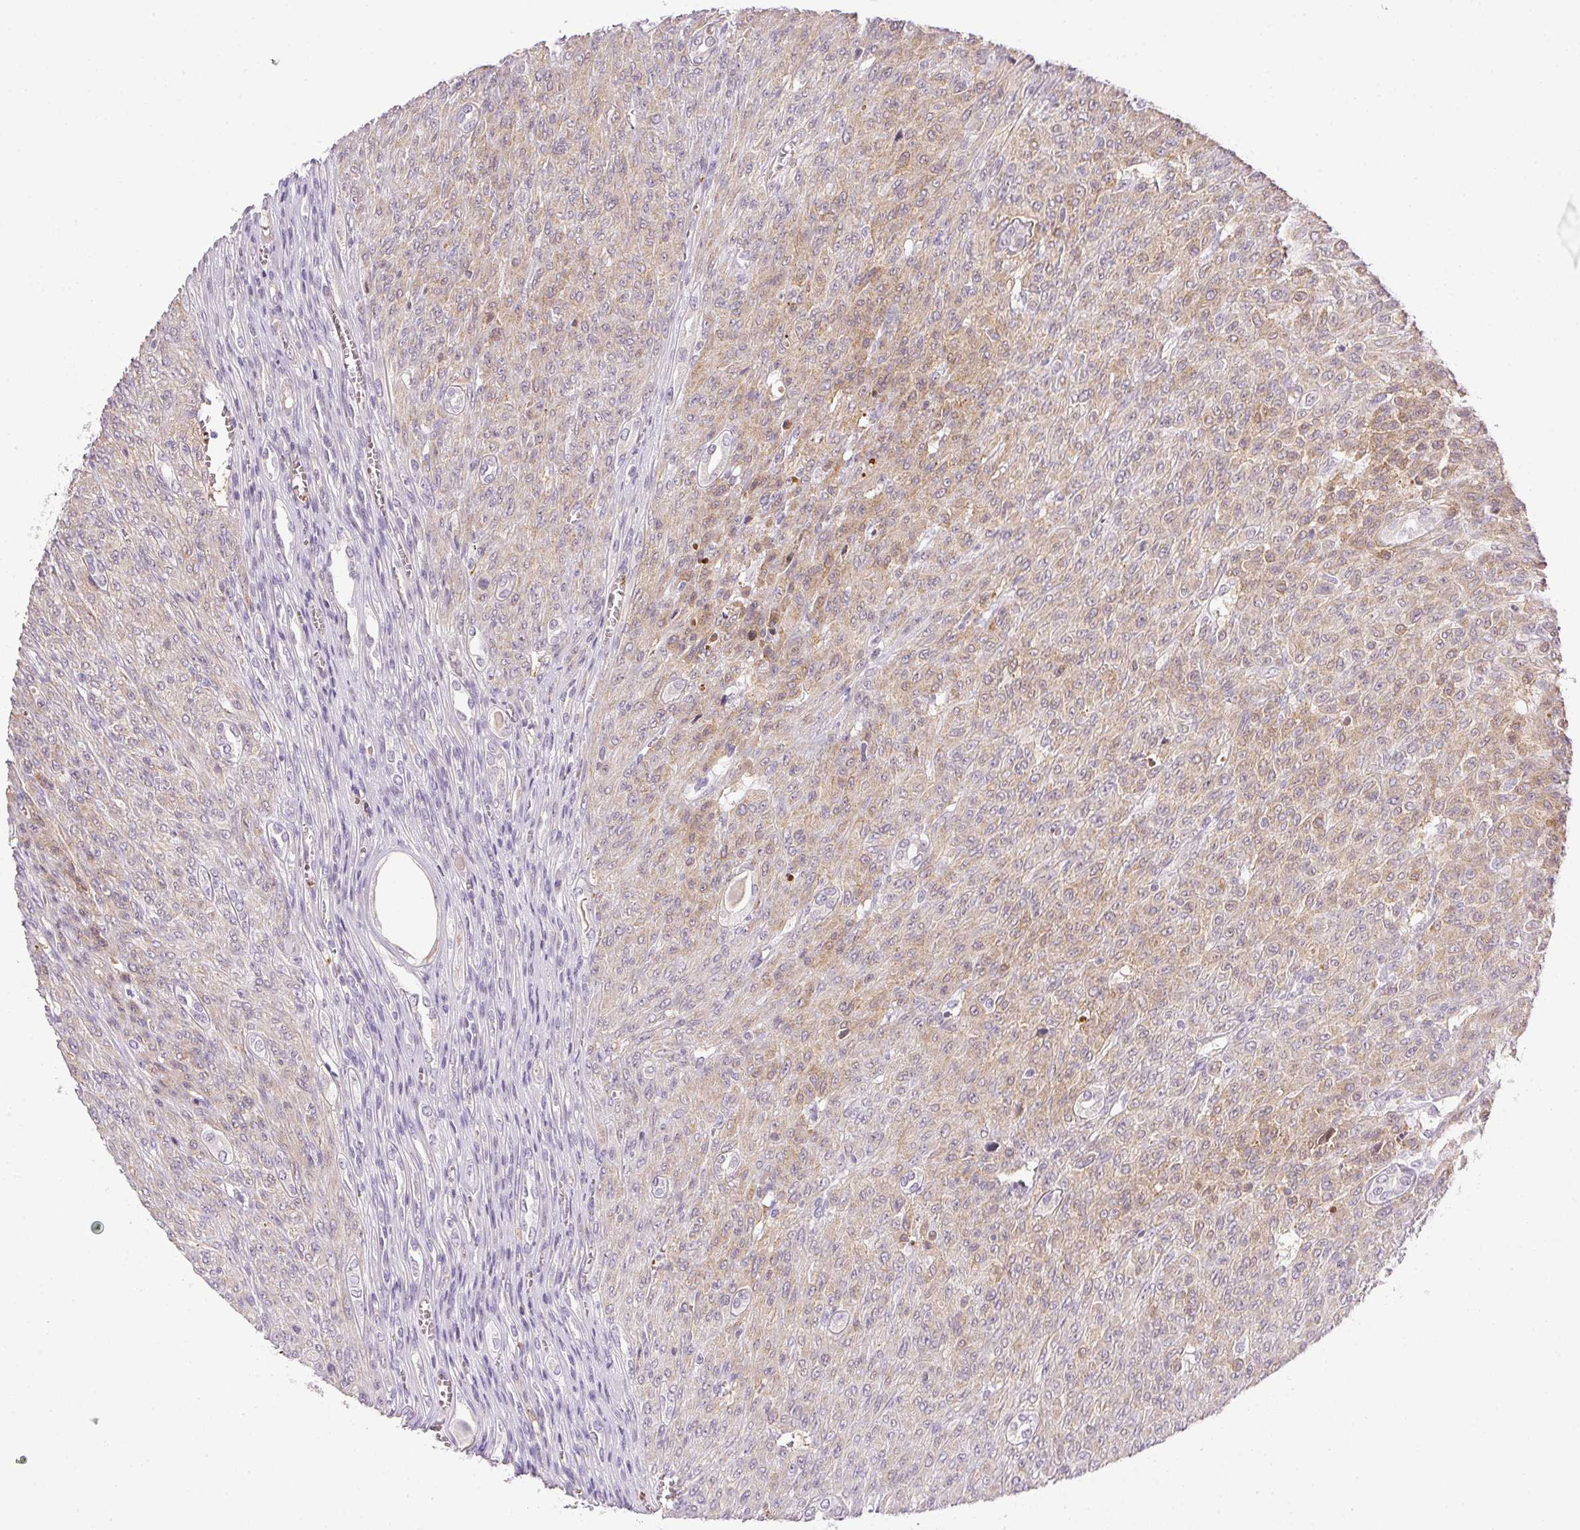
{"staining": {"intensity": "weak", "quantity": ">75%", "location": "cytoplasmic/membranous"}, "tissue": "renal cancer", "cell_type": "Tumor cells", "image_type": "cancer", "snomed": [{"axis": "morphology", "description": "Adenocarcinoma, NOS"}, {"axis": "topography", "description": "Kidney"}], "caption": "IHC image of neoplastic tissue: renal cancer (adenocarcinoma) stained using IHC reveals low levels of weak protein expression localized specifically in the cytoplasmic/membranous of tumor cells, appearing as a cytoplasmic/membranous brown color.", "gene": "PRL", "patient": {"sex": "male", "age": 58}}